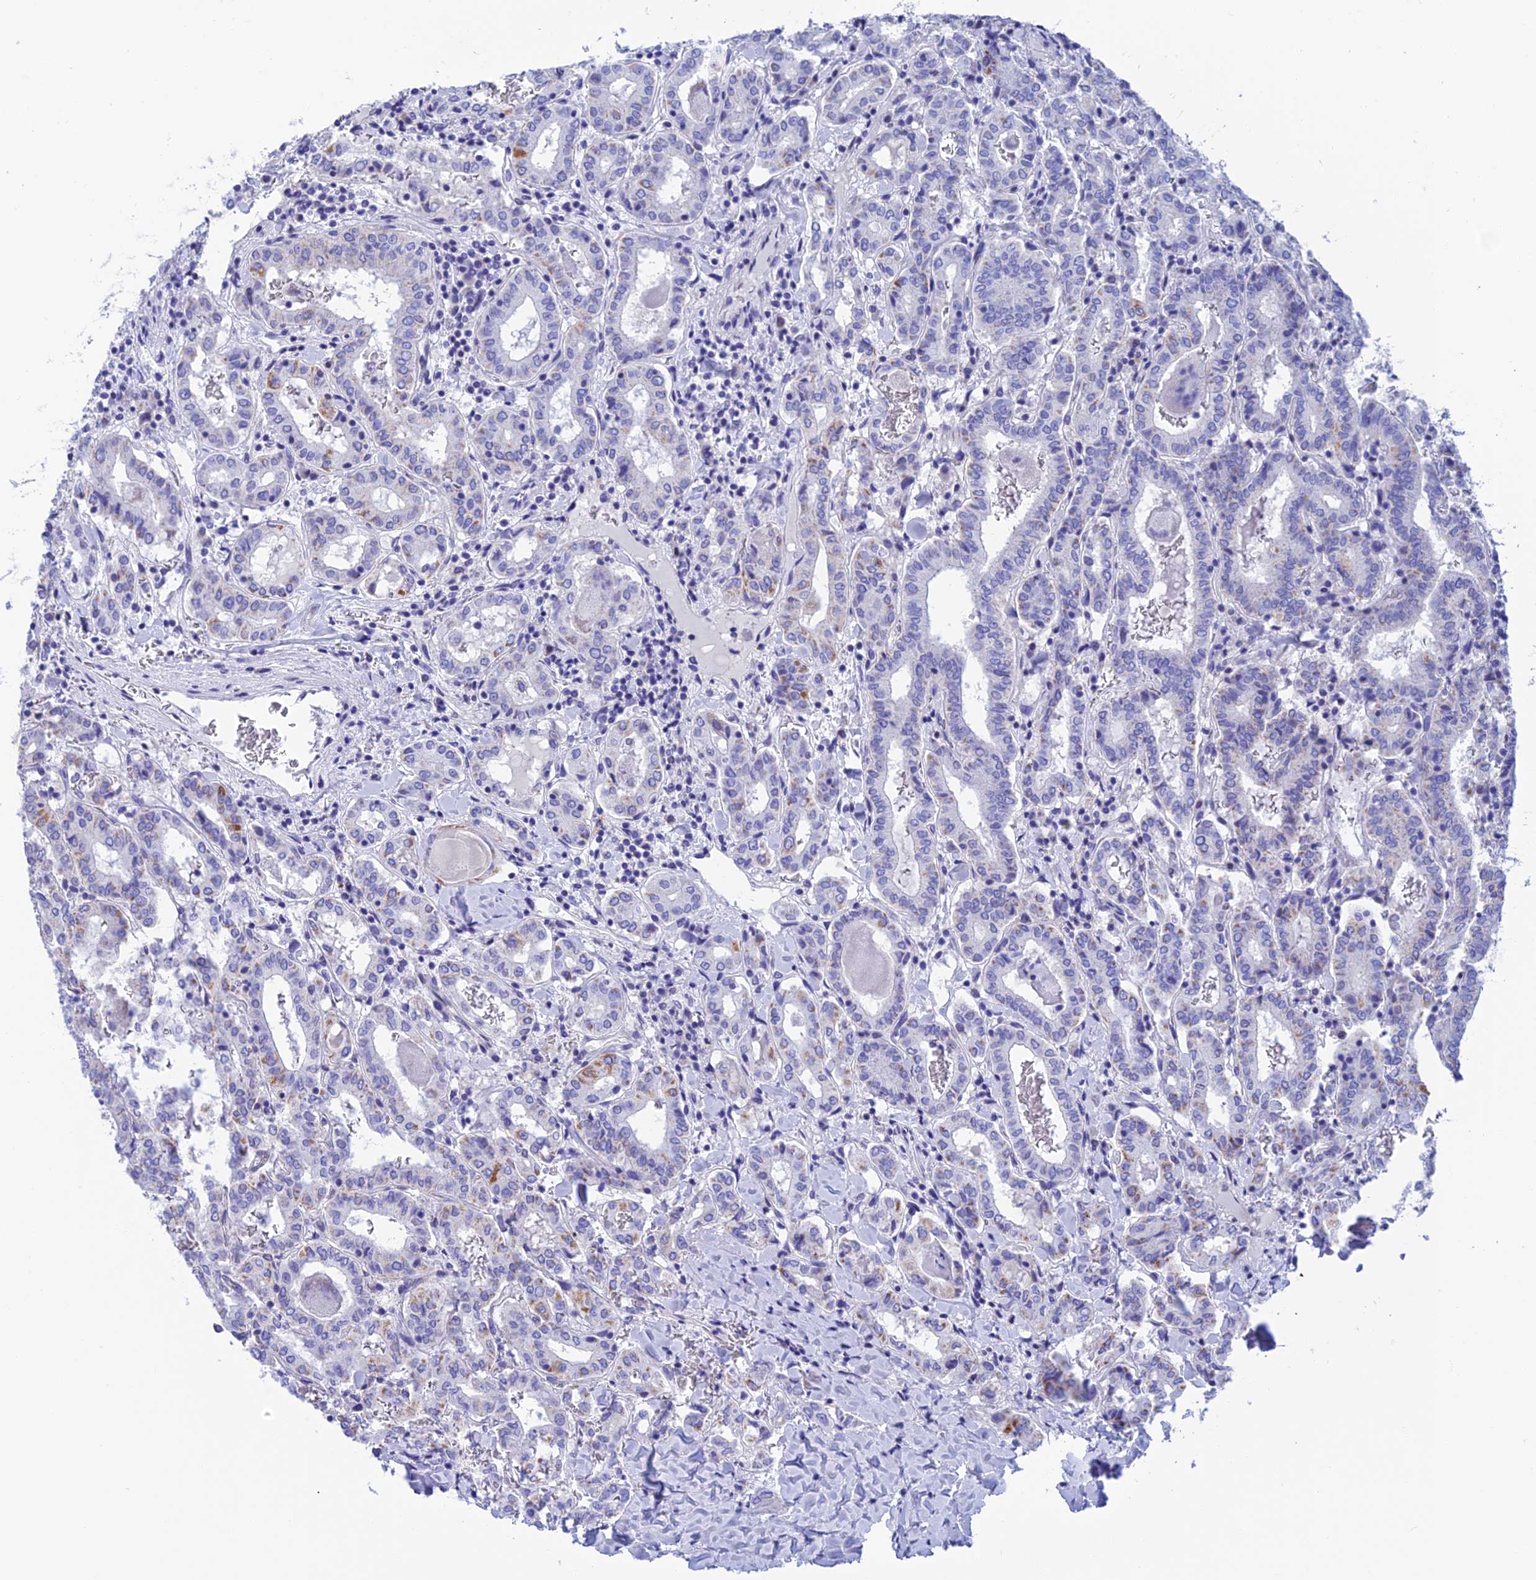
{"staining": {"intensity": "weak", "quantity": "<25%", "location": "cytoplasmic/membranous"}, "tissue": "thyroid cancer", "cell_type": "Tumor cells", "image_type": "cancer", "snomed": [{"axis": "morphology", "description": "Papillary adenocarcinoma, NOS"}, {"axis": "topography", "description": "Thyroid gland"}], "caption": "A high-resolution histopathology image shows immunohistochemistry (IHC) staining of thyroid cancer (papillary adenocarcinoma), which displays no significant staining in tumor cells.", "gene": "NXPE4", "patient": {"sex": "female", "age": 72}}